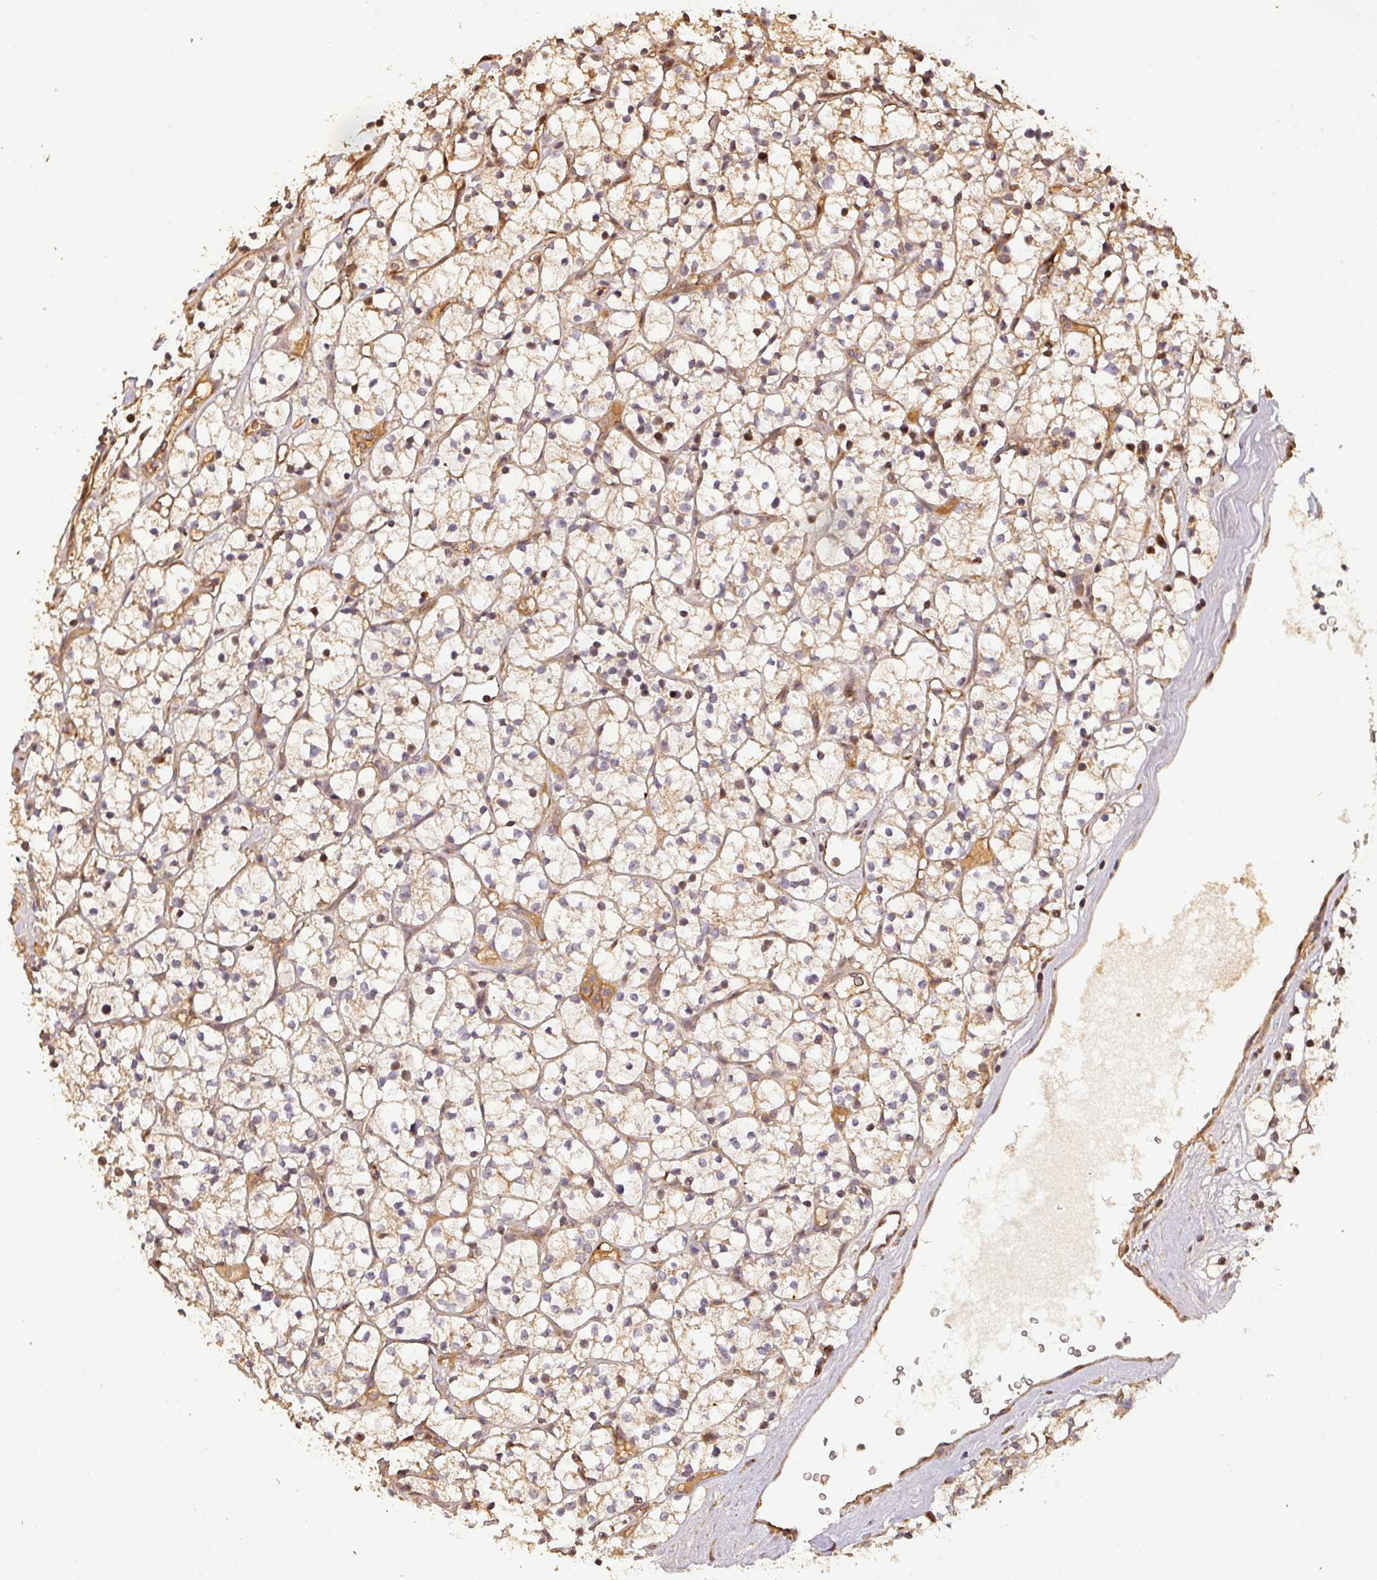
{"staining": {"intensity": "weak", "quantity": "25%-75%", "location": "cytoplasmic/membranous"}, "tissue": "renal cancer", "cell_type": "Tumor cells", "image_type": "cancer", "snomed": [{"axis": "morphology", "description": "Adenocarcinoma, NOS"}, {"axis": "topography", "description": "Kidney"}], "caption": "About 25%-75% of tumor cells in renal cancer (adenocarcinoma) reveal weak cytoplasmic/membranous protein positivity as visualized by brown immunohistochemical staining.", "gene": "BPIFB3", "patient": {"sex": "female", "age": 64}}